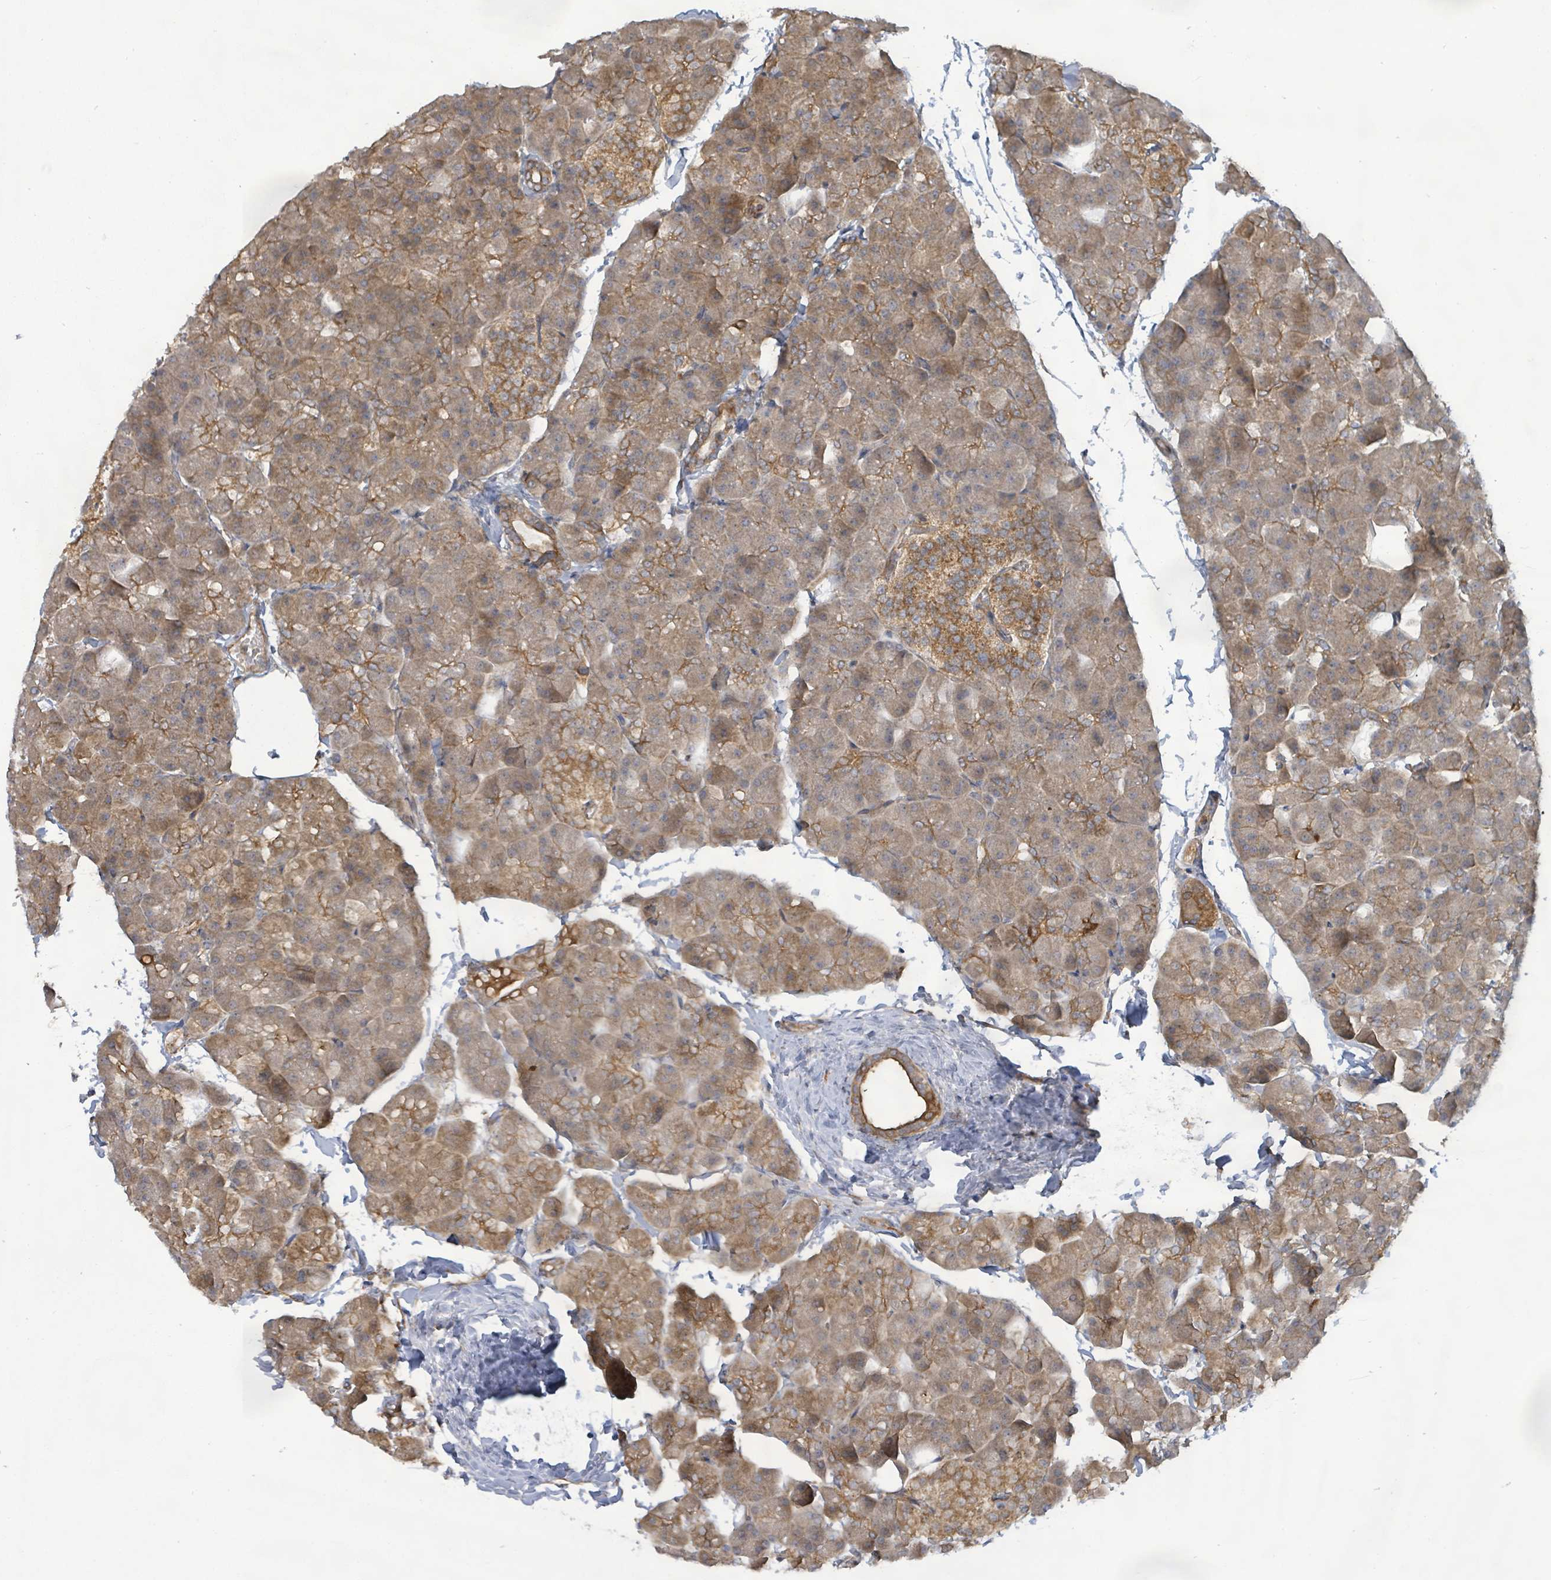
{"staining": {"intensity": "moderate", "quantity": "25%-75%", "location": "cytoplasmic/membranous"}, "tissue": "pancreas", "cell_type": "Exocrine glandular cells", "image_type": "normal", "snomed": [{"axis": "morphology", "description": "Normal tissue, NOS"}, {"axis": "topography", "description": "Pancreas"}], "caption": "IHC (DAB (3,3'-diaminobenzidine)) staining of benign human pancreas reveals moderate cytoplasmic/membranous protein expression in approximately 25%-75% of exocrine glandular cells.", "gene": "KBTBD11", "patient": {"sex": "male", "age": 35}}